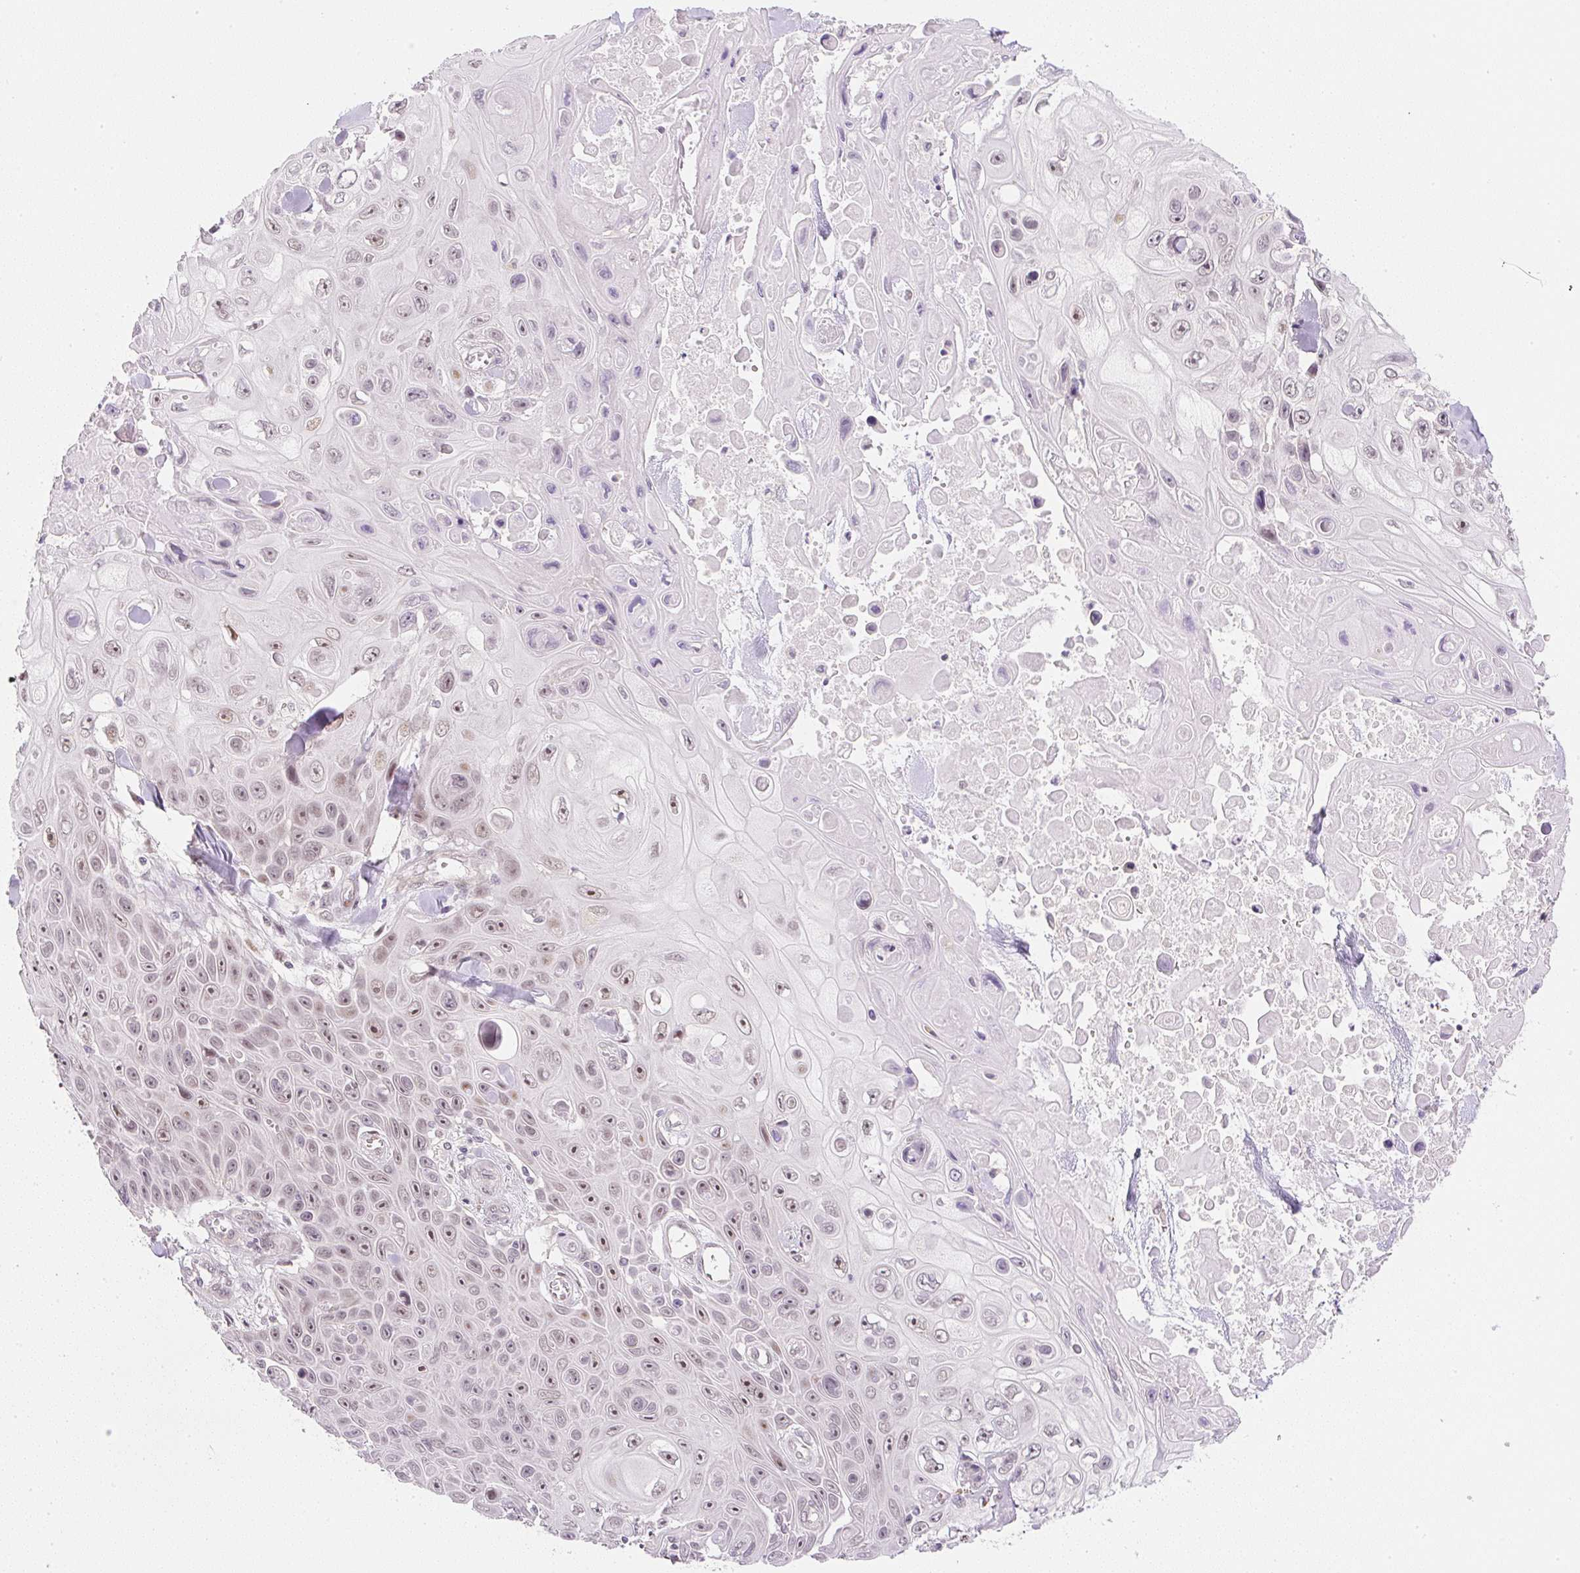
{"staining": {"intensity": "moderate", "quantity": ">75%", "location": "nuclear"}, "tissue": "skin cancer", "cell_type": "Tumor cells", "image_type": "cancer", "snomed": [{"axis": "morphology", "description": "Squamous cell carcinoma, NOS"}, {"axis": "topography", "description": "Skin"}], "caption": "Squamous cell carcinoma (skin) tissue demonstrates moderate nuclear staining in about >75% of tumor cells, visualized by immunohistochemistry.", "gene": "DPPA4", "patient": {"sex": "male", "age": 82}}